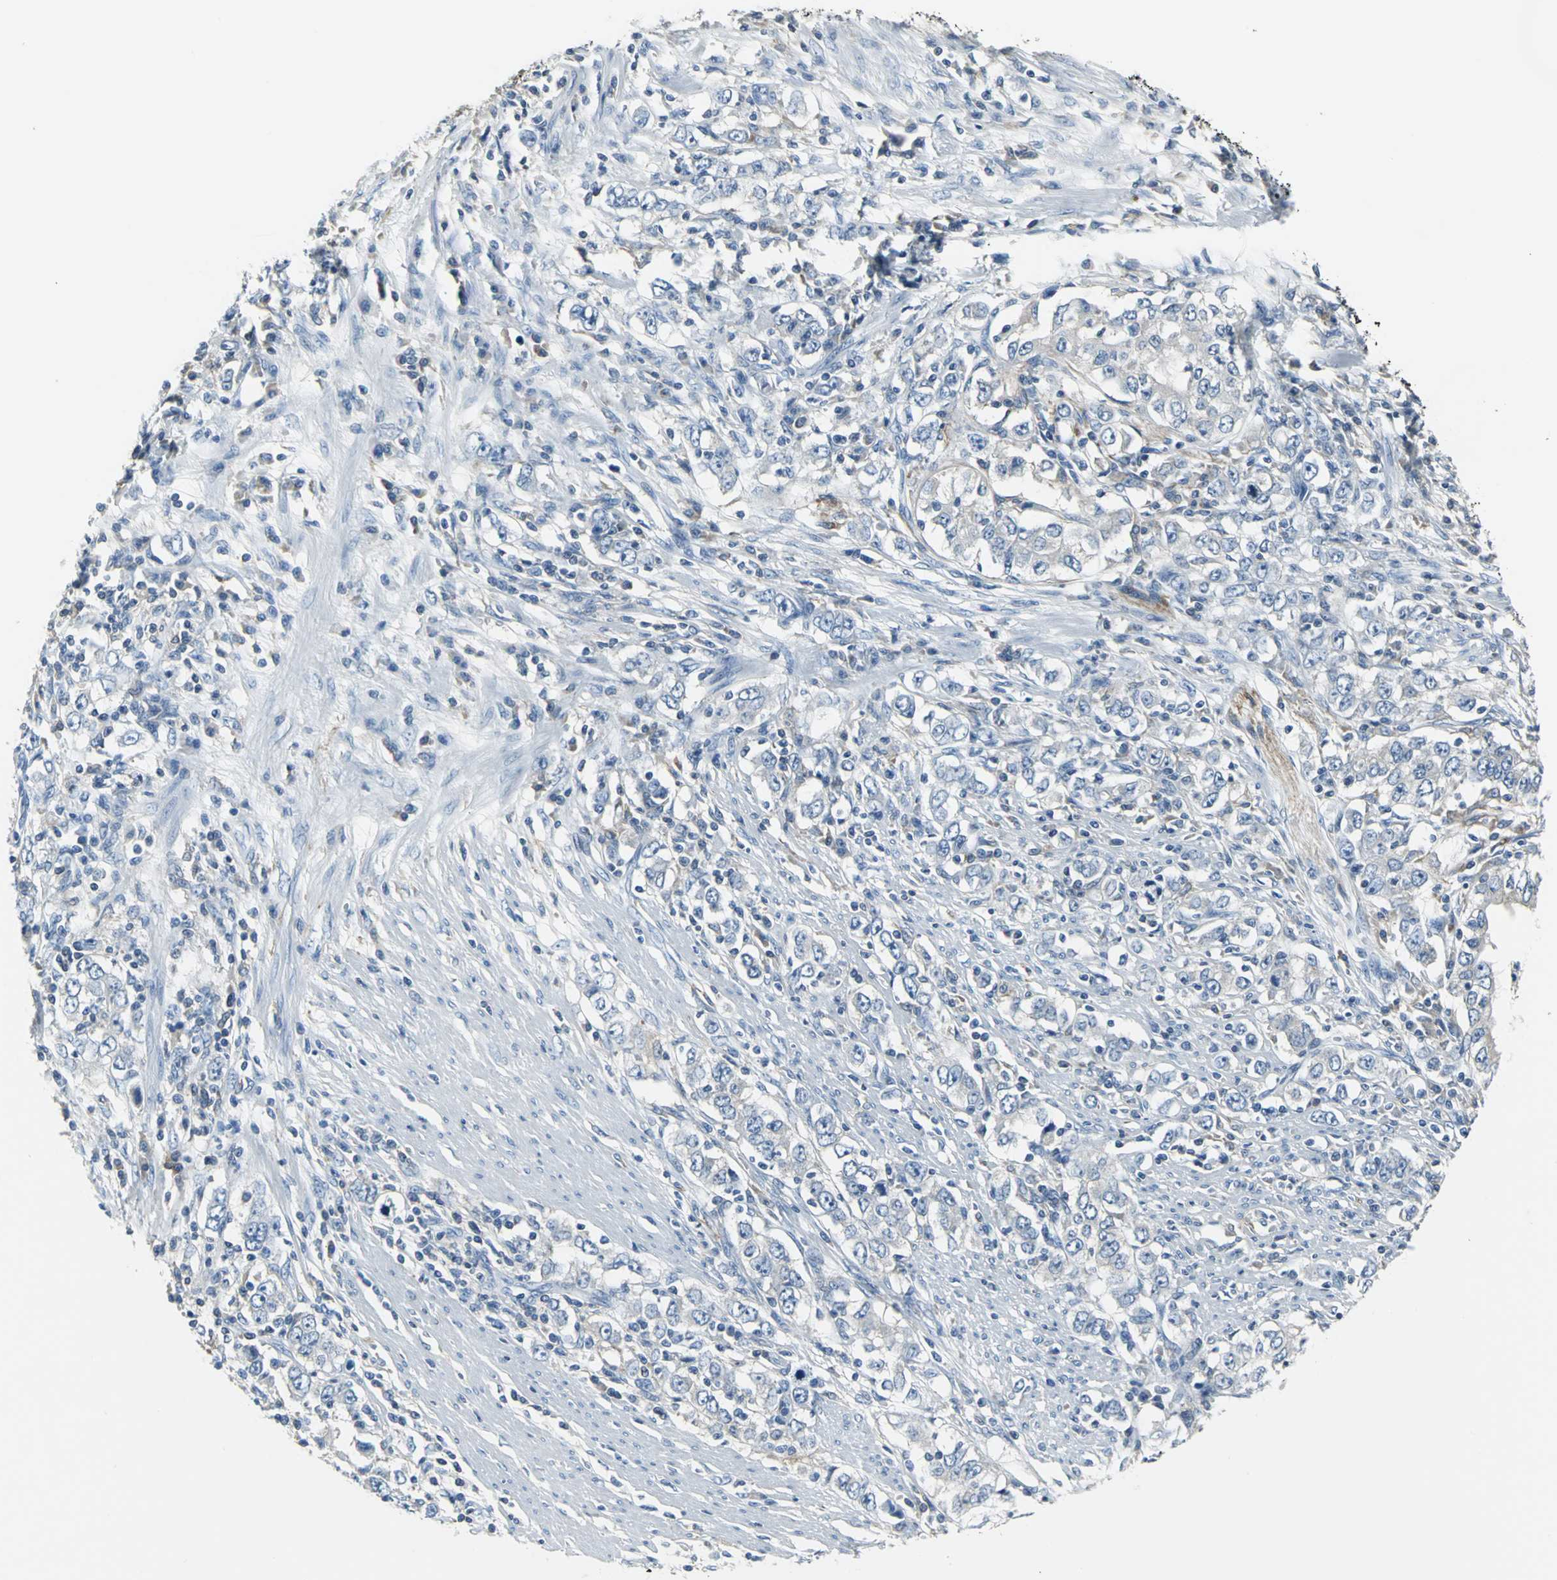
{"staining": {"intensity": "weak", "quantity": "<25%", "location": "cytoplasmic/membranous"}, "tissue": "stomach cancer", "cell_type": "Tumor cells", "image_type": "cancer", "snomed": [{"axis": "morphology", "description": "Adenocarcinoma, NOS"}, {"axis": "topography", "description": "Stomach, lower"}], "caption": "DAB immunohistochemical staining of stomach adenocarcinoma shows no significant expression in tumor cells.", "gene": "IQGAP2", "patient": {"sex": "female", "age": 72}}